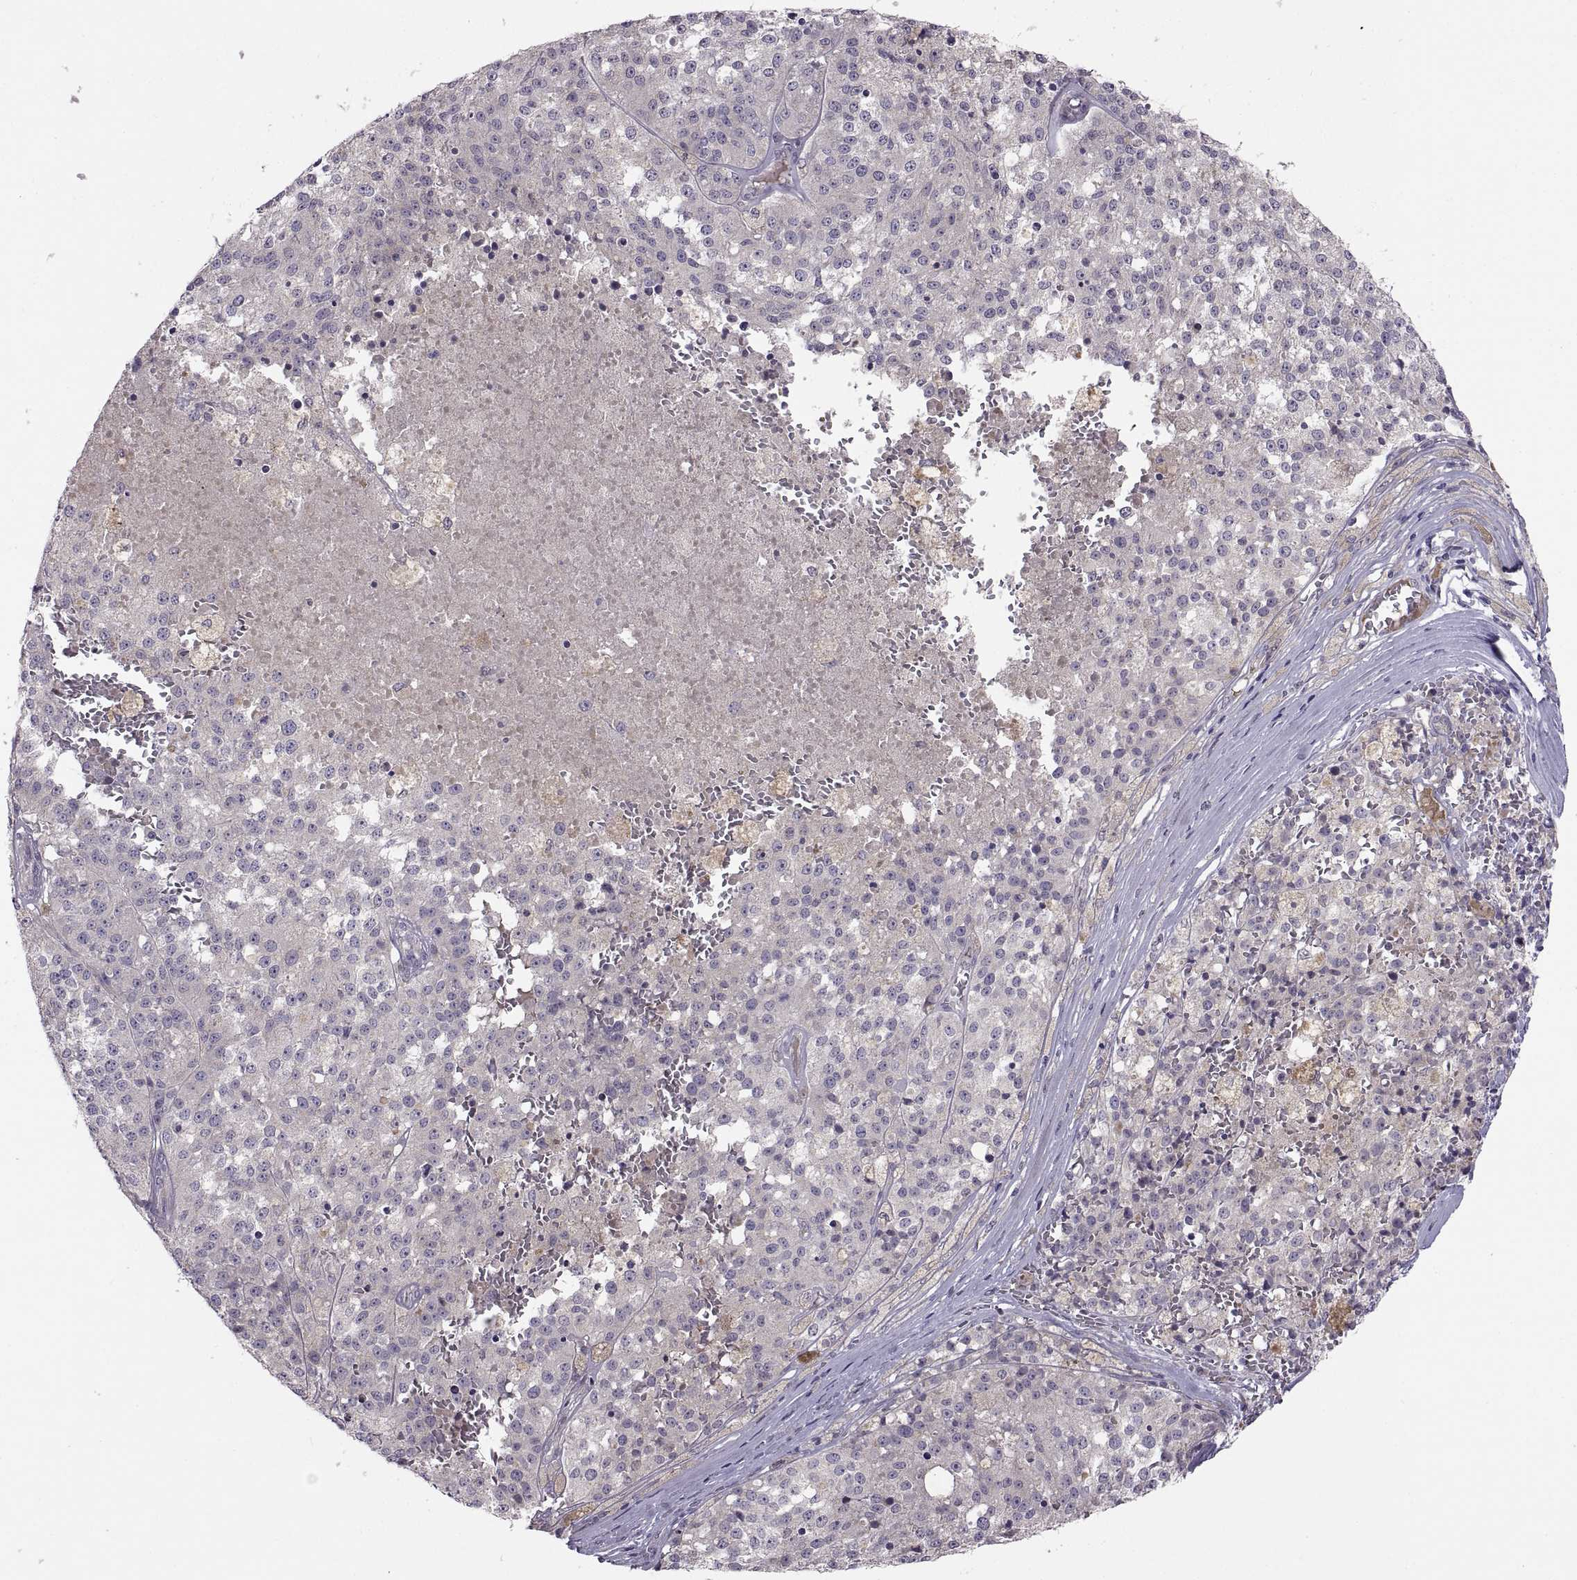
{"staining": {"intensity": "negative", "quantity": "none", "location": "none"}, "tissue": "melanoma", "cell_type": "Tumor cells", "image_type": "cancer", "snomed": [{"axis": "morphology", "description": "Malignant melanoma, Metastatic site"}, {"axis": "topography", "description": "Lymph node"}], "caption": "There is no significant expression in tumor cells of malignant melanoma (metastatic site). (Brightfield microscopy of DAB (3,3'-diaminobenzidine) immunohistochemistry (IHC) at high magnification).", "gene": "ACSBG2", "patient": {"sex": "female", "age": 64}}